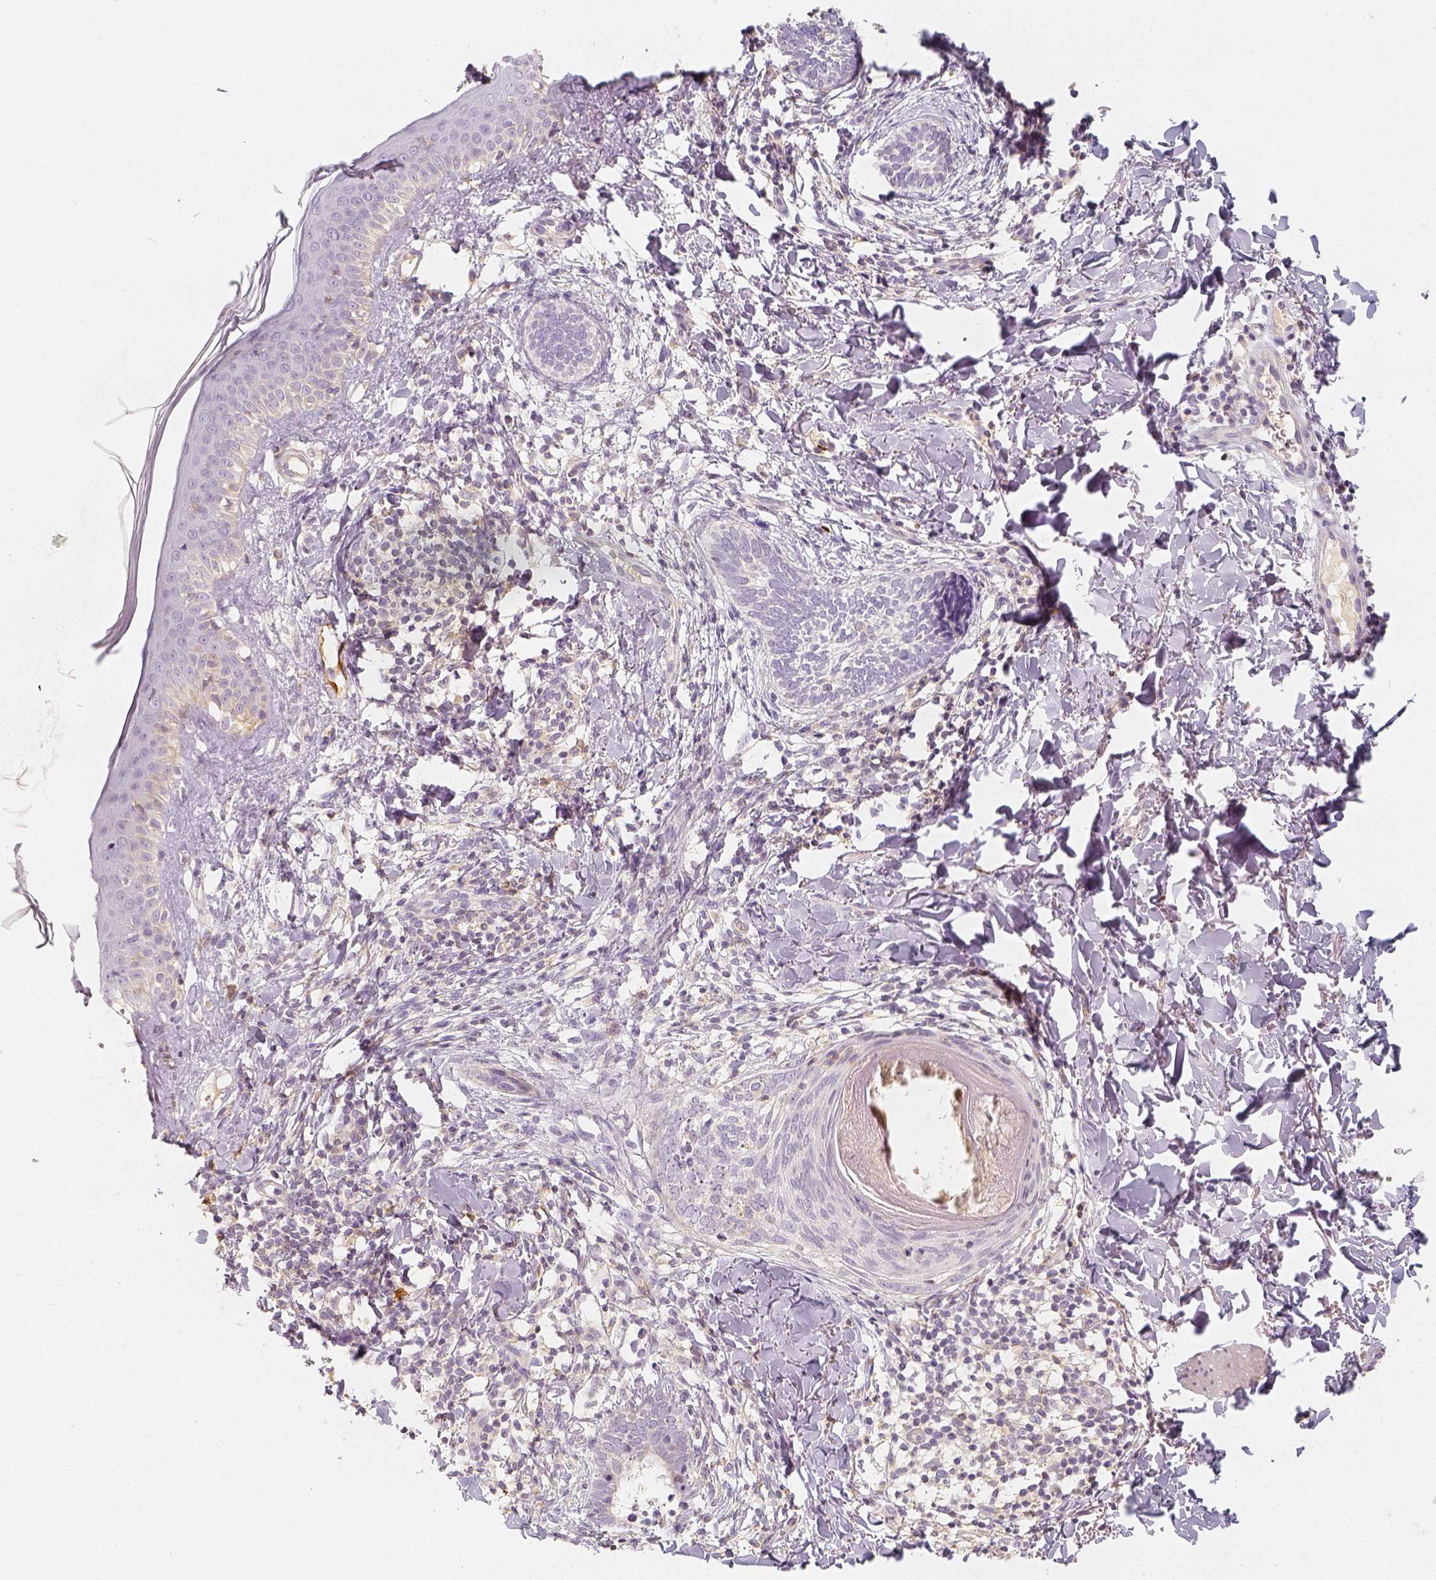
{"staining": {"intensity": "negative", "quantity": "none", "location": "none"}, "tissue": "skin cancer", "cell_type": "Tumor cells", "image_type": "cancer", "snomed": [{"axis": "morphology", "description": "Normal tissue, NOS"}, {"axis": "morphology", "description": "Basal cell carcinoma"}, {"axis": "topography", "description": "Skin"}], "caption": "This is an IHC photomicrograph of human skin basal cell carcinoma. There is no staining in tumor cells.", "gene": "PTPRJ", "patient": {"sex": "male", "age": 46}}